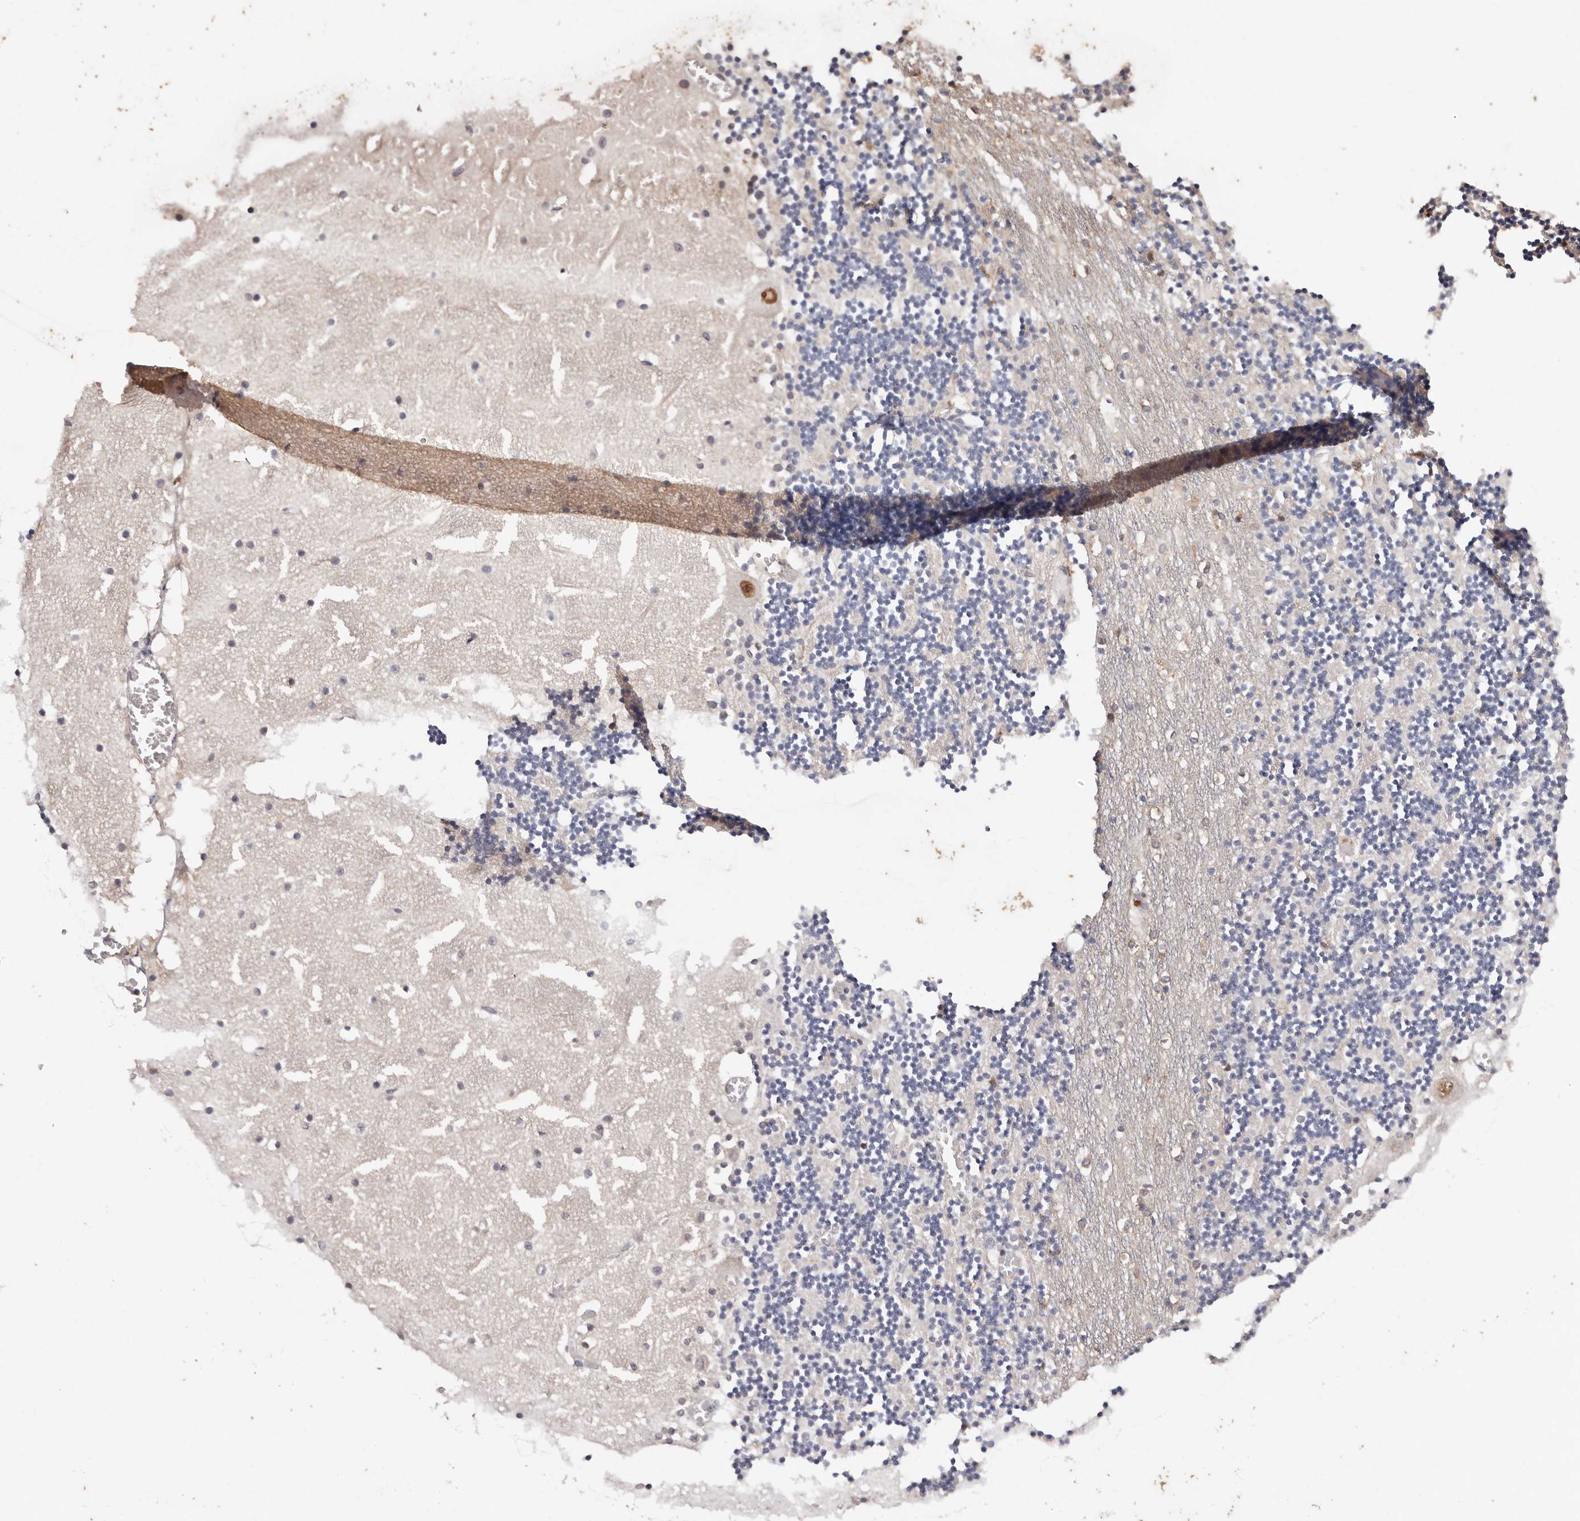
{"staining": {"intensity": "moderate", "quantity": "<25%", "location": "cytoplasmic/membranous"}, "tissue": "cerebellum", "cell_type": "Cells in granular layer", "image_type": "normal", "snomed": [{"axis": "morphology", "description": "Normal tissue, NOS"}, {"axis": "topography", "description": "Cerebellum"}], "caption": "A brown stain labels moderate cytoplasmic/membranous staining of a protein in cells in granular layer of normal human cerebellum. (IHC, brightfield microscopy, high magnification).", "gene": "TYW3", "patient": {"sex": "female", "age": 28}}